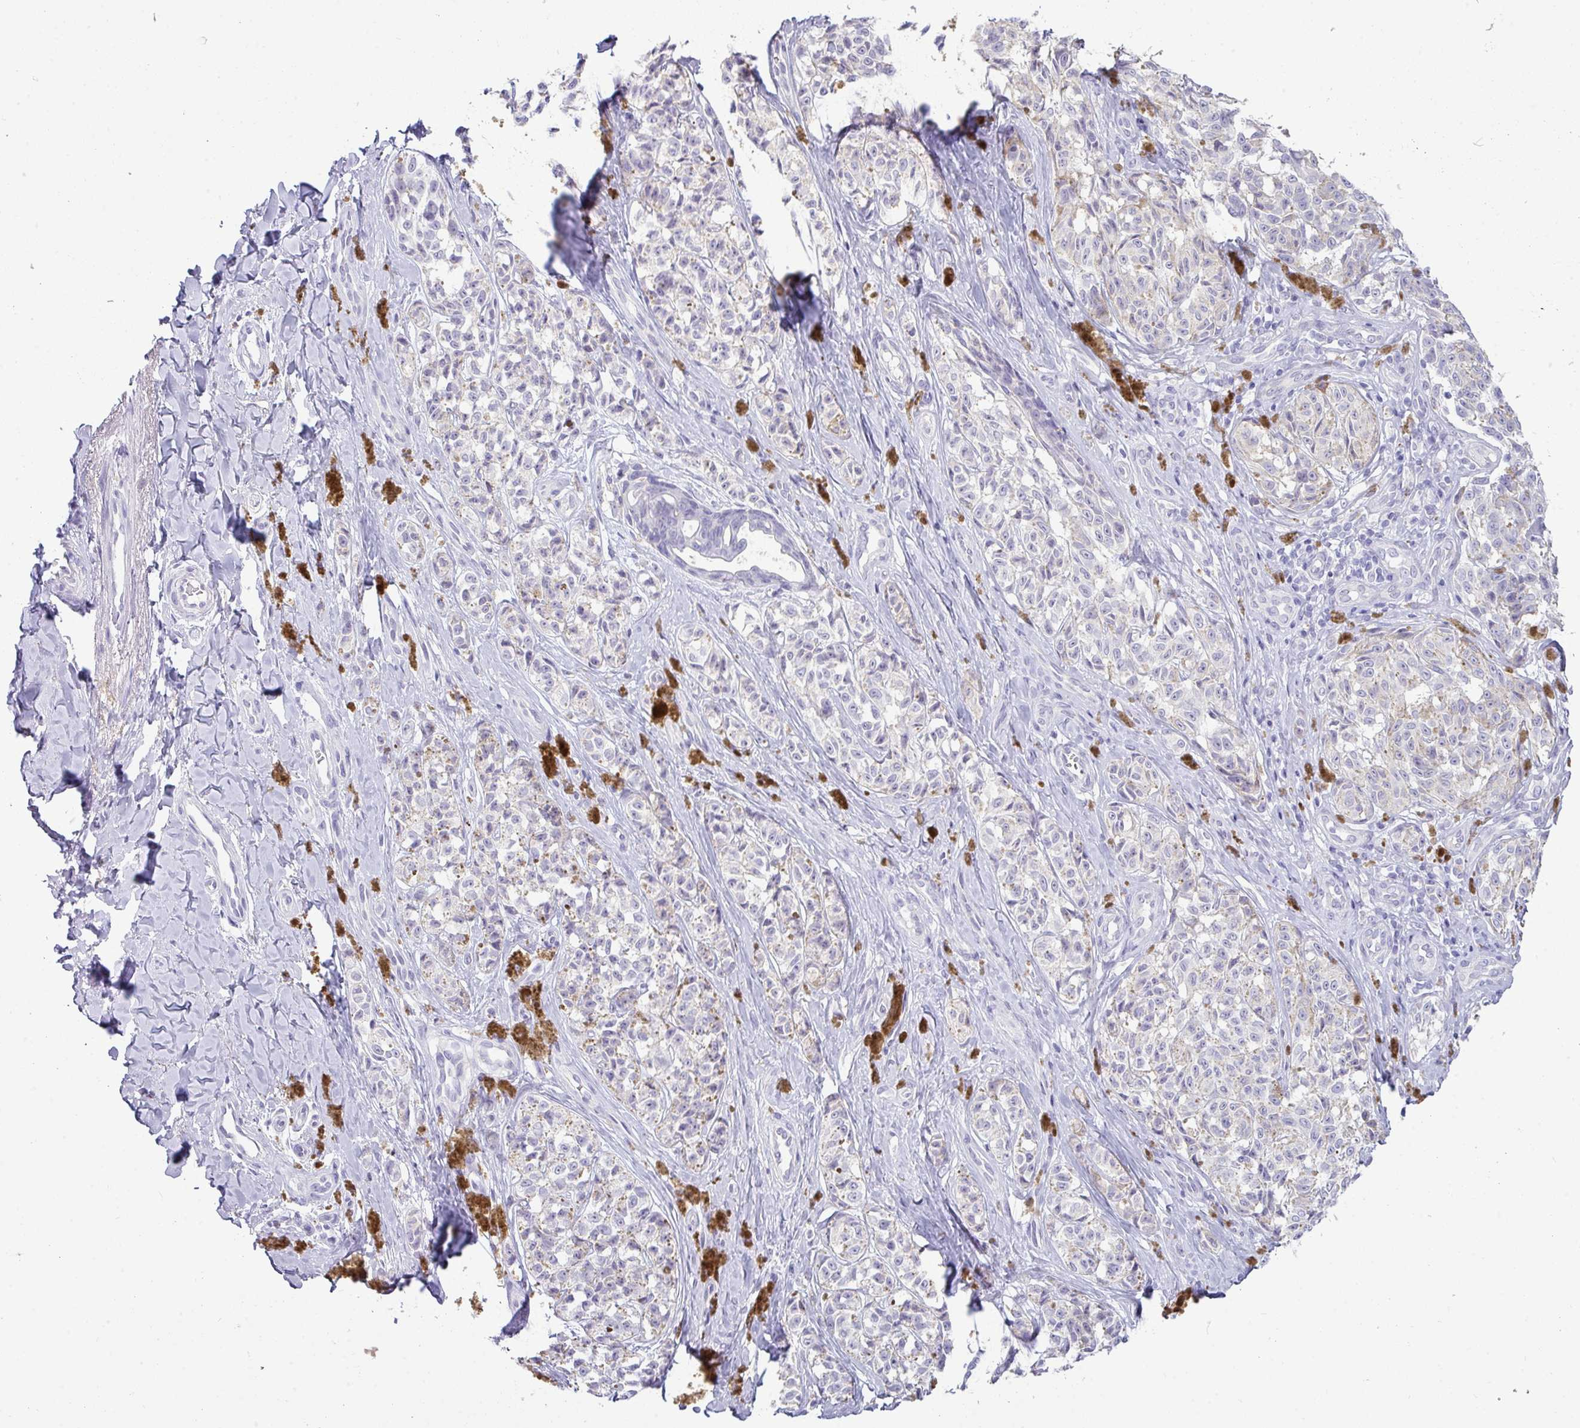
{"staining": {"intensity": "negative", "quantity": "none", "location": "none"}, "tissue": "melanoma", "cell_type": "Tumor cells", "image_type": "cancer", "snomed": [{"axis": "morphology", "description": "Malignant melanoma, NOS"}, {"axis": "topography", "description": "Skin"}], "caption": "Malignant melanoma was stained to show a protein in brown. There is no significant expression in tumor cells.", "gene": "ZNF524", "patient": {"sex": "female", "age": 65}}